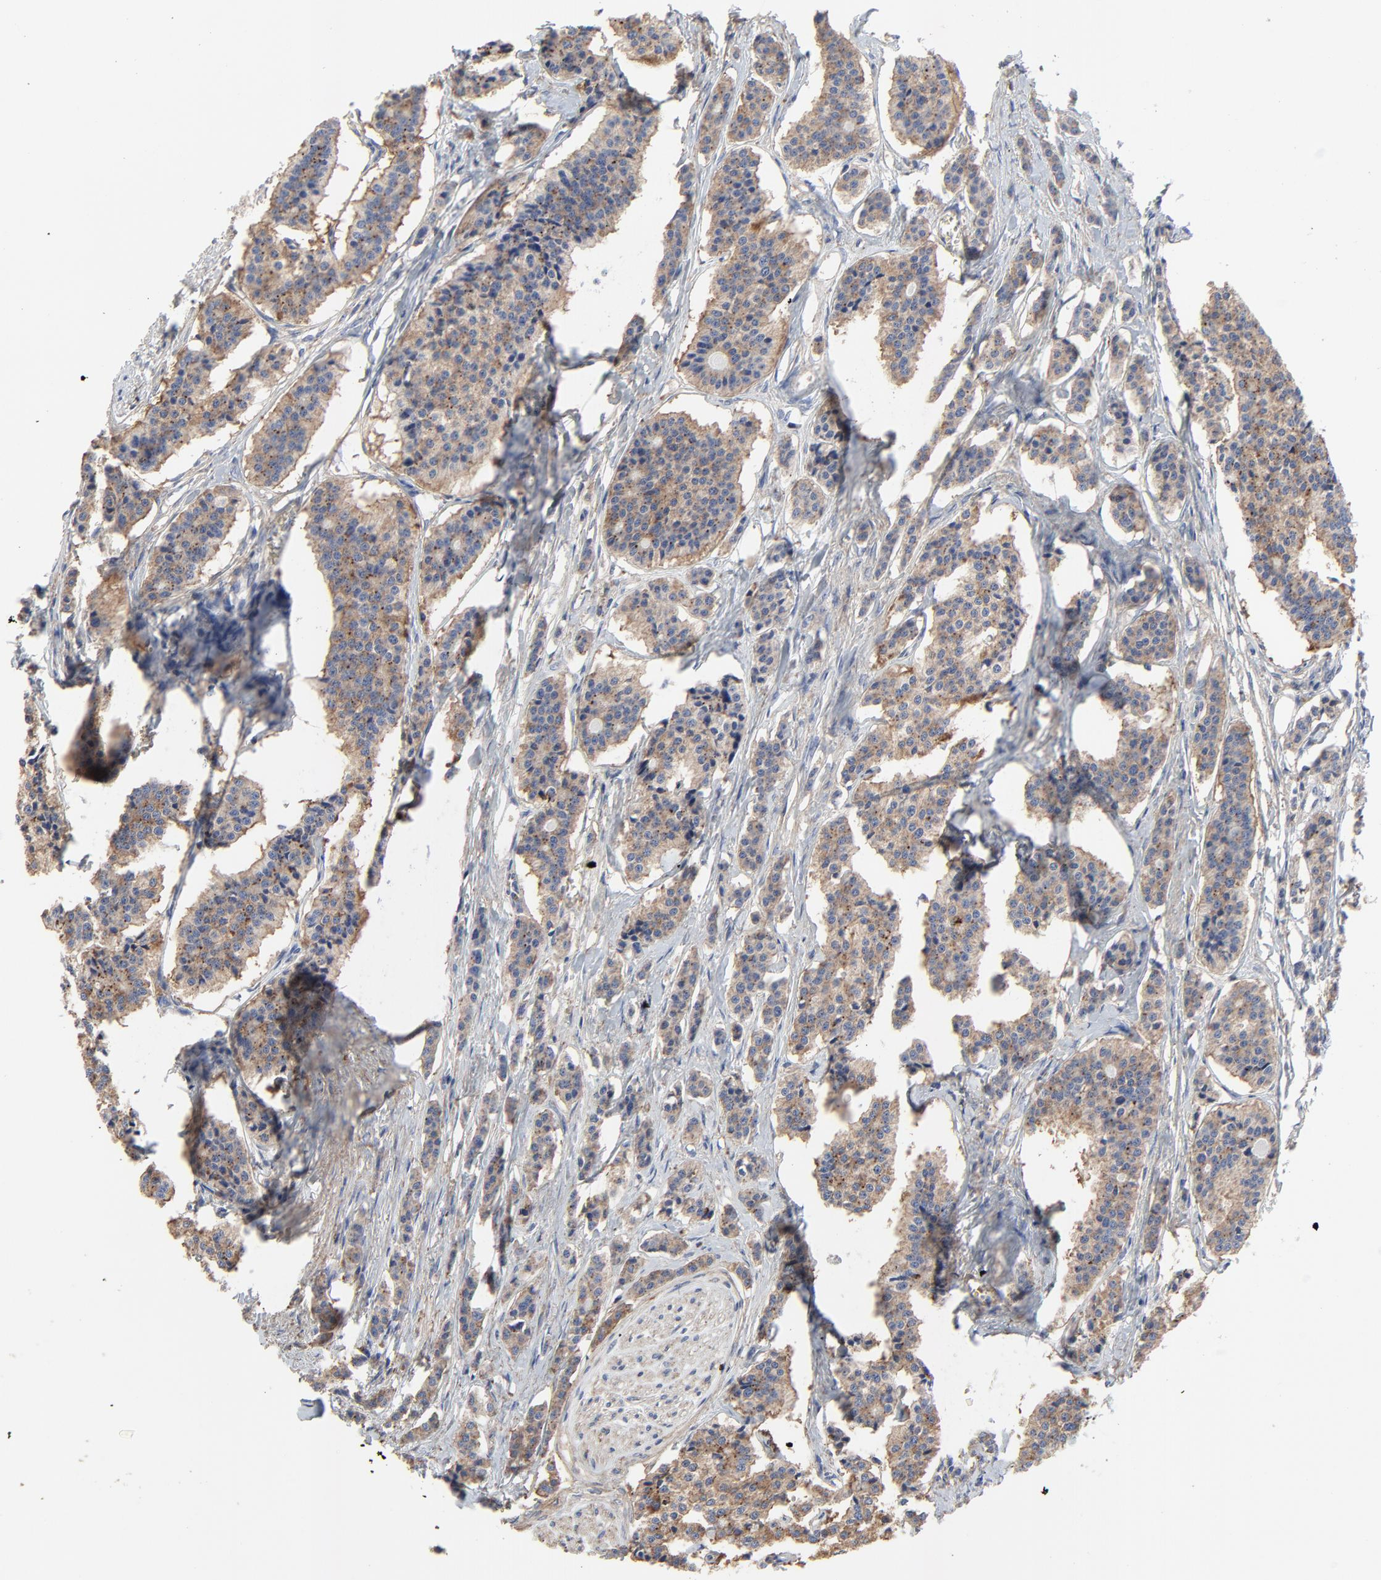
{"staining": {"intensity": "moderate", "quantity": ">75%", "location": "cytoplasmic/membranous"}, "tissue": "carcinoid", "cell_type": "Tumor cells", "image_type": "cancer", "snomed": [{"axis": "morphology", "description": "Carcinoid, malignant, NOS"}, {"axis": "topography", "description": "Small intestine"}], "caption": "IHC staining of carcinoid (malignant), which reveals medium levels of moderate cytoplasmic/membranous expression in about >75% of tumor cells indicating moderate cytoplasmic/membranous protein expression. The staining was performed using DAB (3,3'-diaminobenzidine) (brown) for protein detection and nuclei were counterstained in hematoxylin (blue).", "gene": "NXF3", "patient": {"sex": "male", "age": 63}}